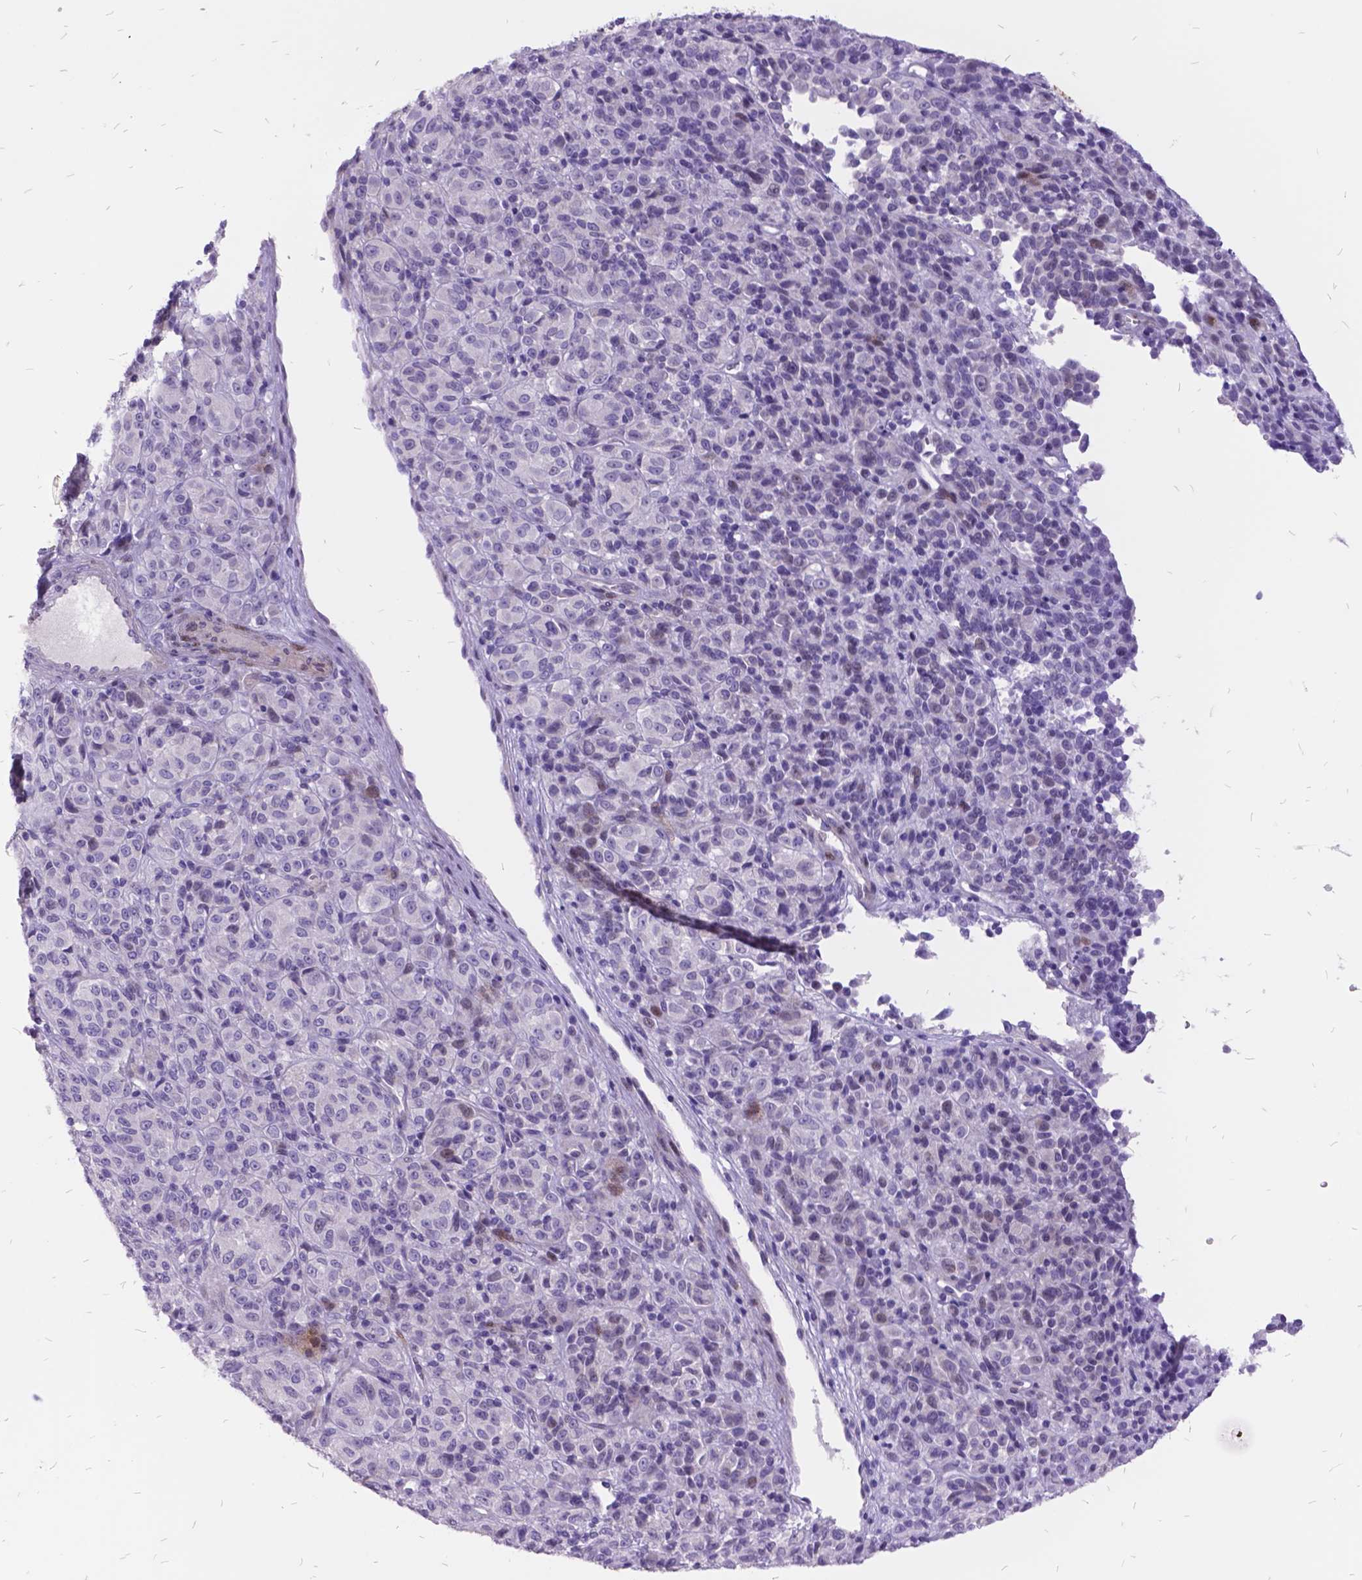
{"staining": {"intensity": "negative", "quantity": "none", "location": "none"}, "tissue": "melanoma", "cell_type": "Tumor cells", "image_type": "cancer", "snomed": [{"axis": "morphology", "description": "Malignant melanoma, Metastatic site"}, {"axis": "topography", "description": "Brain"}], "caption": "High magnification brightfield microscopy of malignant melanoma (metastatic site) stained with DAB (brown) and counterstained with hematoxylin (blue): tumor cells show no significant positivity. (Immunohistochemistry (ihc), brightfield microscopy, high magnification).", "gene": "ITGB6", "patient": {"sex": "female", "age": 56}}